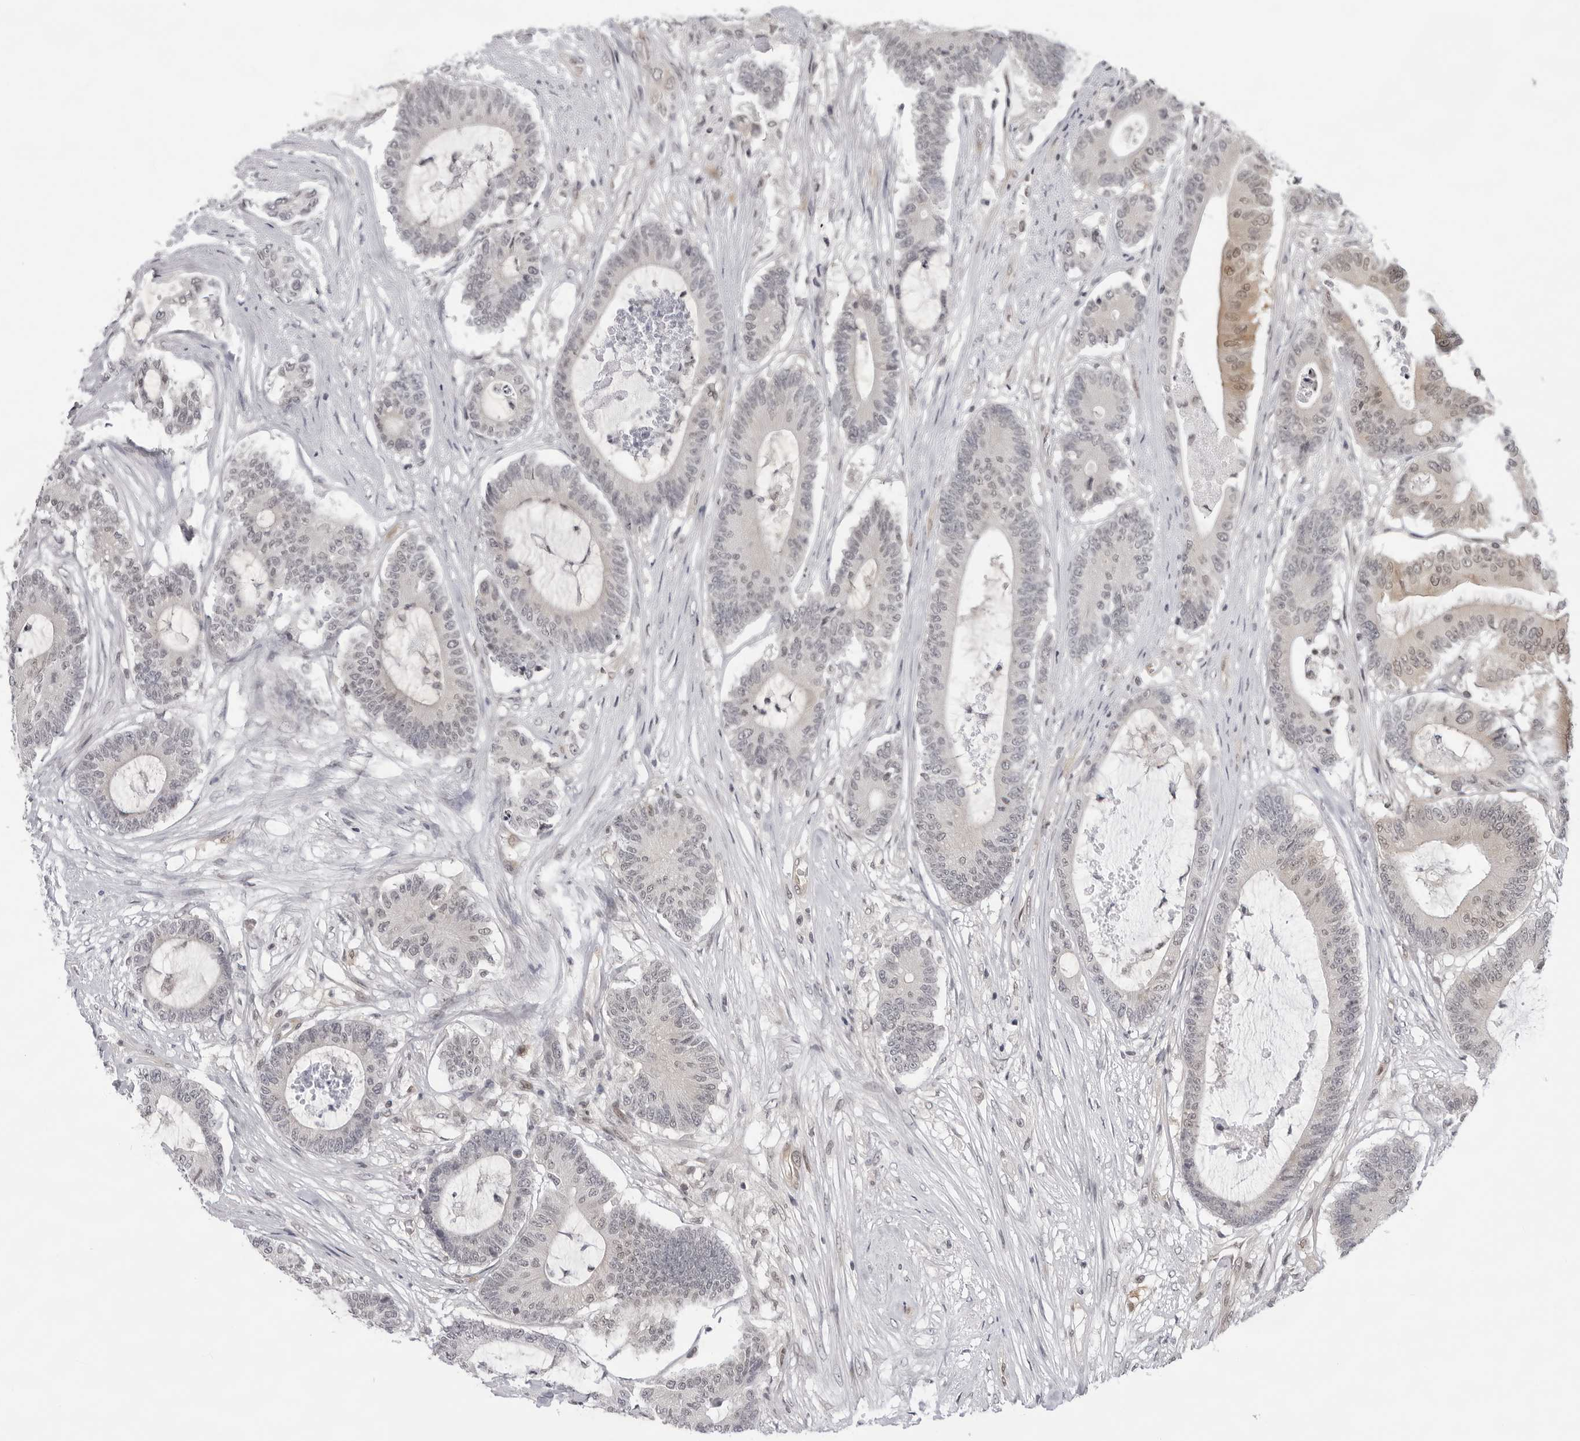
{"staining": {"intensity": "weak", "quantity": "<25%", "location": "cytoplasmic/membranous"}, "tissue": "colorectal cancer", "cell_type": "Tumor cells", "image_type": "cancer", "snomed": [{"axis": "morphology", "description": "Adenocarcinoma, NOS"}, {"axis": "topography", "description": "Colon"}], "caption": "High magnification brightfield microscopy of colorectal cancer stained with DAB (brown) and counterstained with hematoxylin (blue): tumor cells show no significant staining. (Brightfield microscopy of DAB IHC at high magnification).", "gene": "CASP7", "patient": {"sex": "female", "age": 84}}